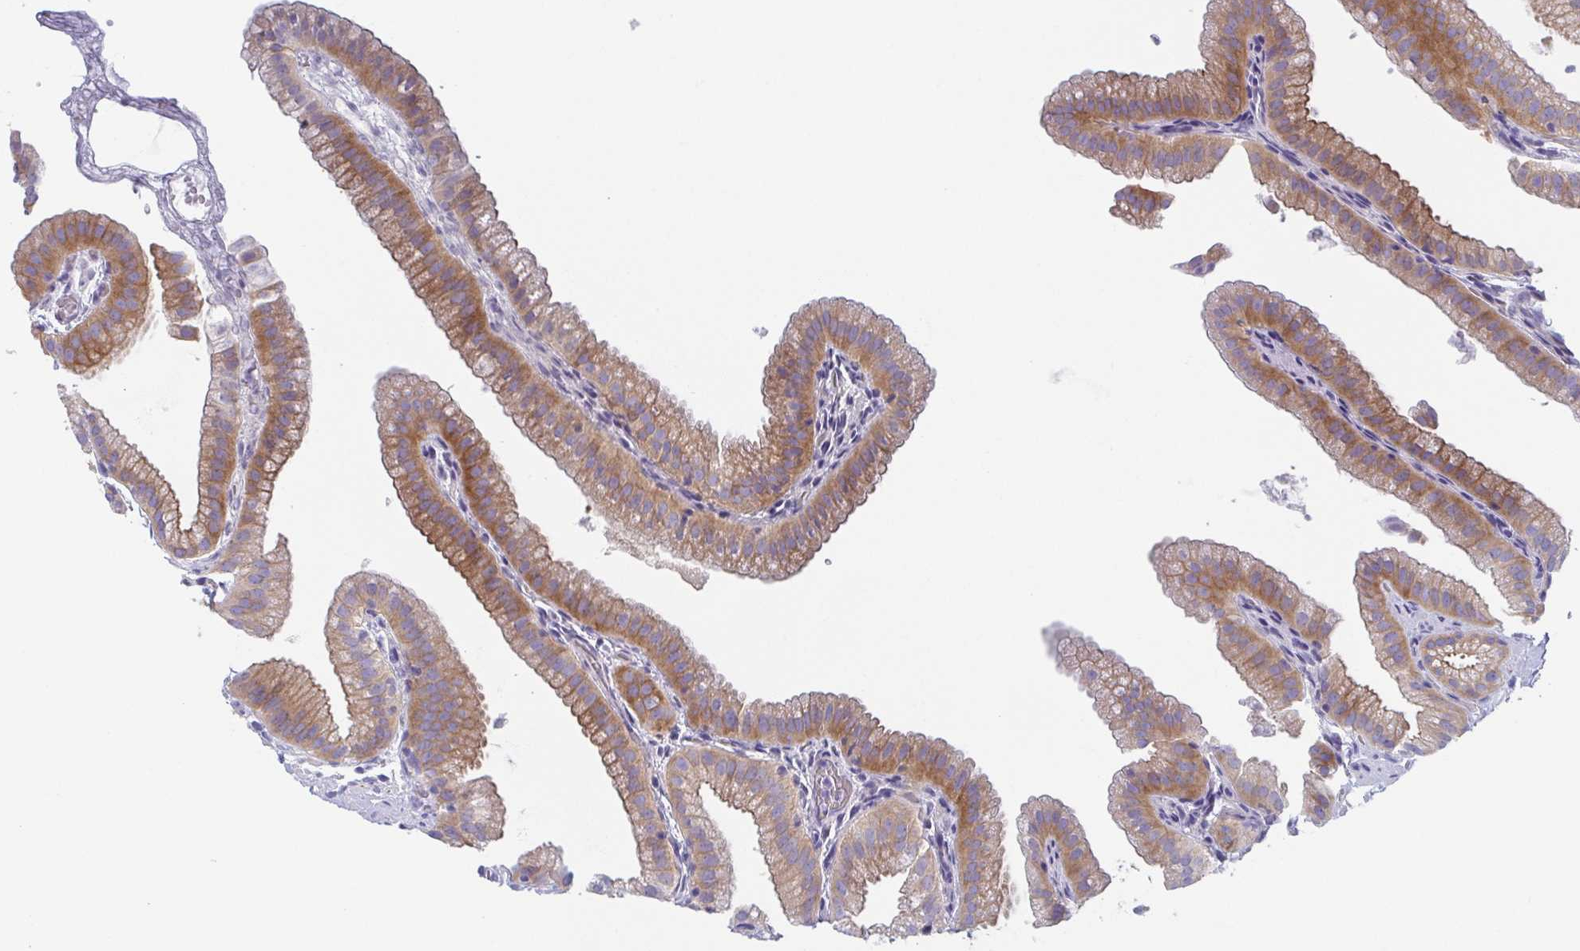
{"staining": {"intensity": "moderate", "quantity": ">75%", "location": "cytoplasmic/membranous"}, "tissue": "gallbladder", "cell_type": "Glandular cells", "image_type": "normal", "snomed": [{"axis": "morphology", "description": "Normal tissue, NOS"}, {"axis": "topography", "description": "Gallbladder"}], "caption": "Immunohistochemistry (IHC) staining of benign gallbladder, which exhibits medium levels of moderate cytoplasmic/membranous expression in about >75% of glandular cells indicating moderate cytoplasmic/membranous protein staining. The staining was performed using DAB (3,3'-diaminobenzidine) (brown) for protein detection and nuclei were counterstained in hematoxylin (blue).", "gene": "DYNC1I1", "patient": {"sex": "female", "age": 63}}